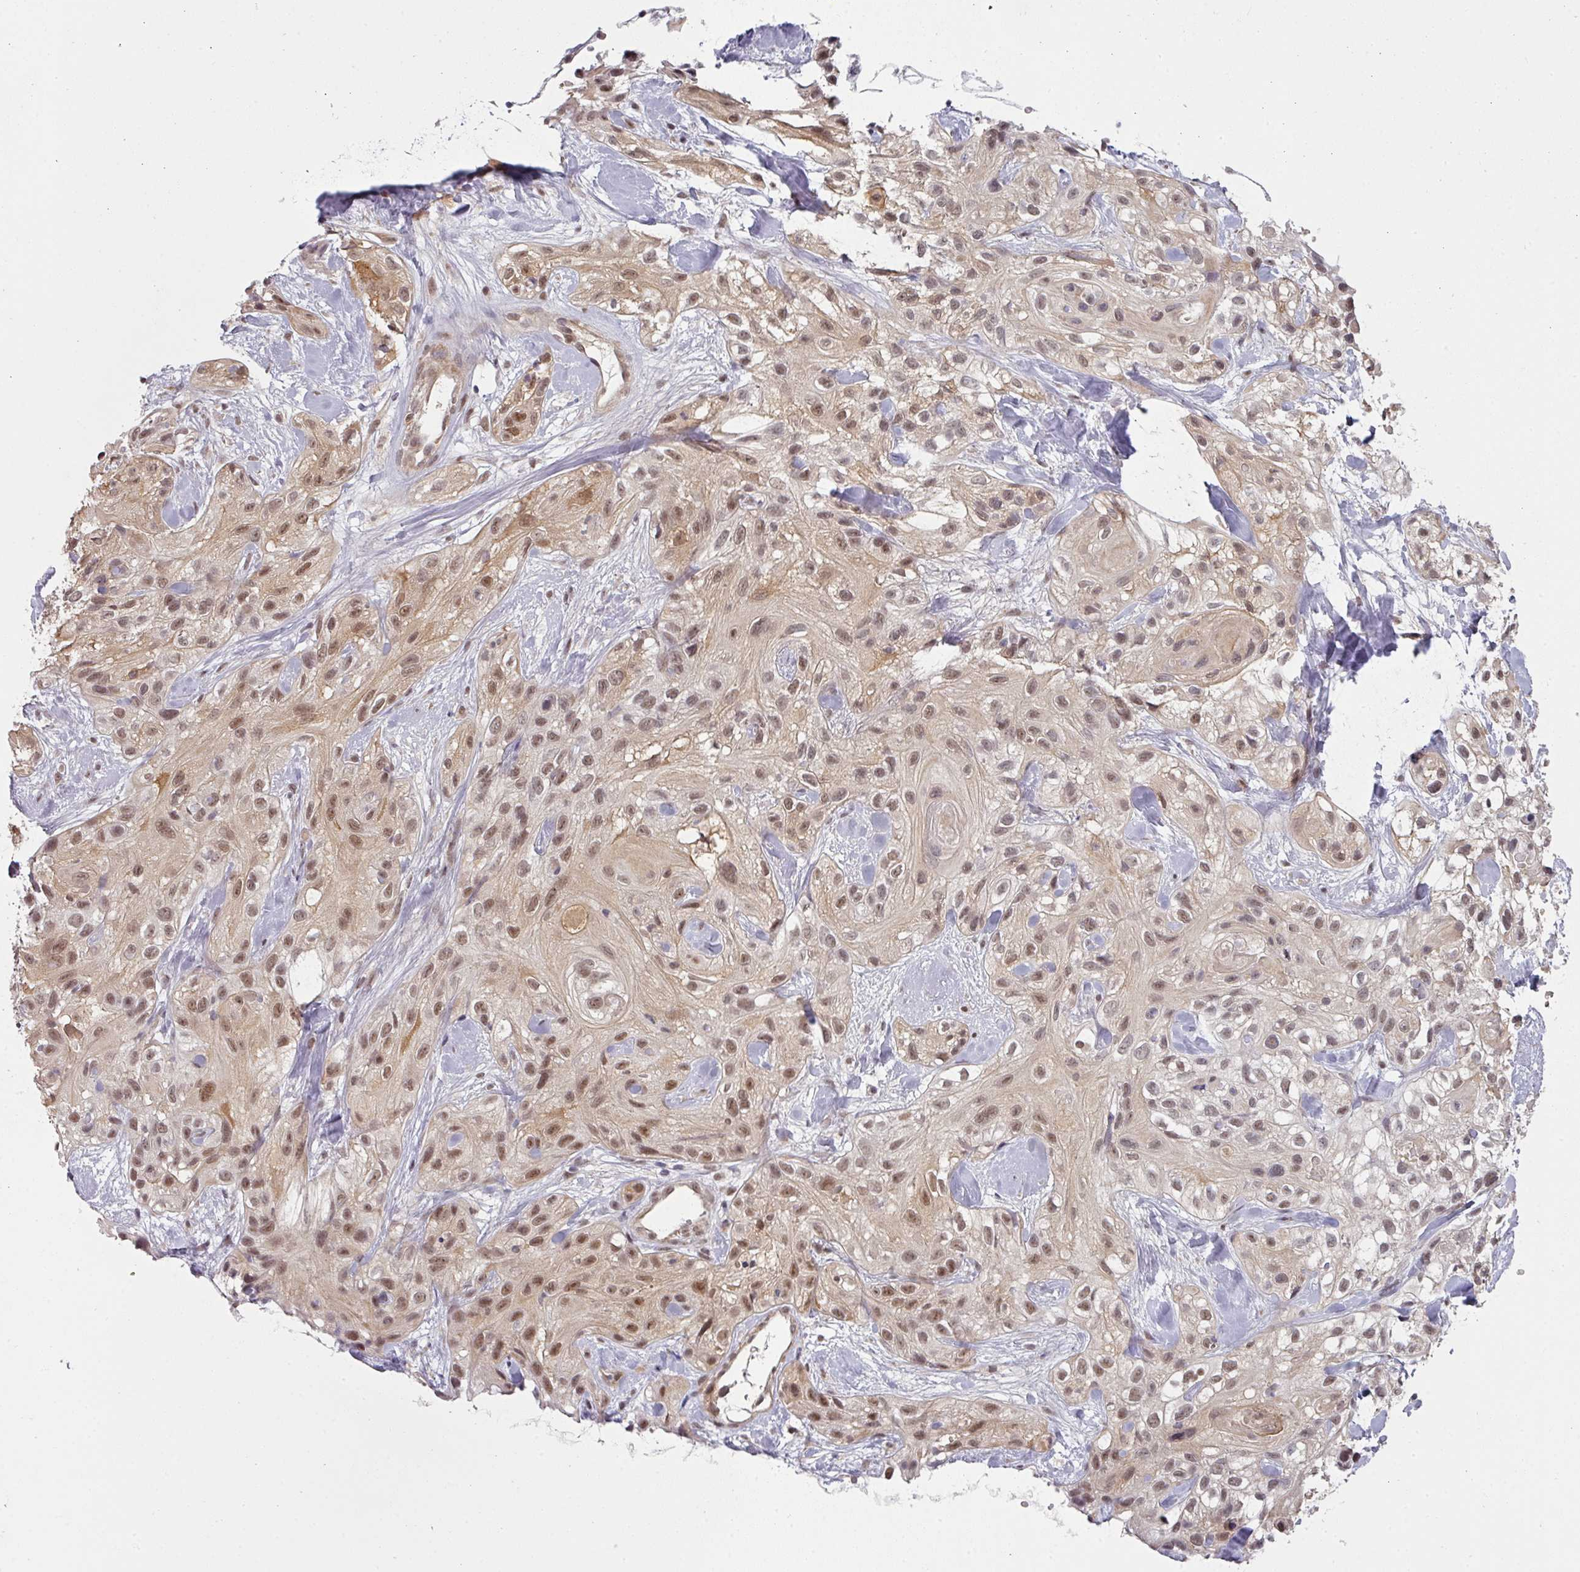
{"staining": {"intensity": "moderate", "quantity": ">75%", "location": "nuclear"}, "tissue": "skin cancer", "cell_type": "Tumor cells", "image_type": "cancer", "snomed": [{"axis": "morphology", "description": "Squamous cell carcinoma, NOS"}, {"axis": "topography", "description": "Skin"}], "caption": "Squamous cell carcinoma (skin) was stained to show a protein in brown. There is medium levels of moderate nuclear expression in about >75% of tumor cells. The staining was performed using DAB (3,3'-diaminobenzidine) to visualize the protein expression in brown, while the nuclei were stained in blue with hematoxylin (Magnification: 20x).", "gene": "GTF2H3", "patient": {"sex": "male", "age": 82}}